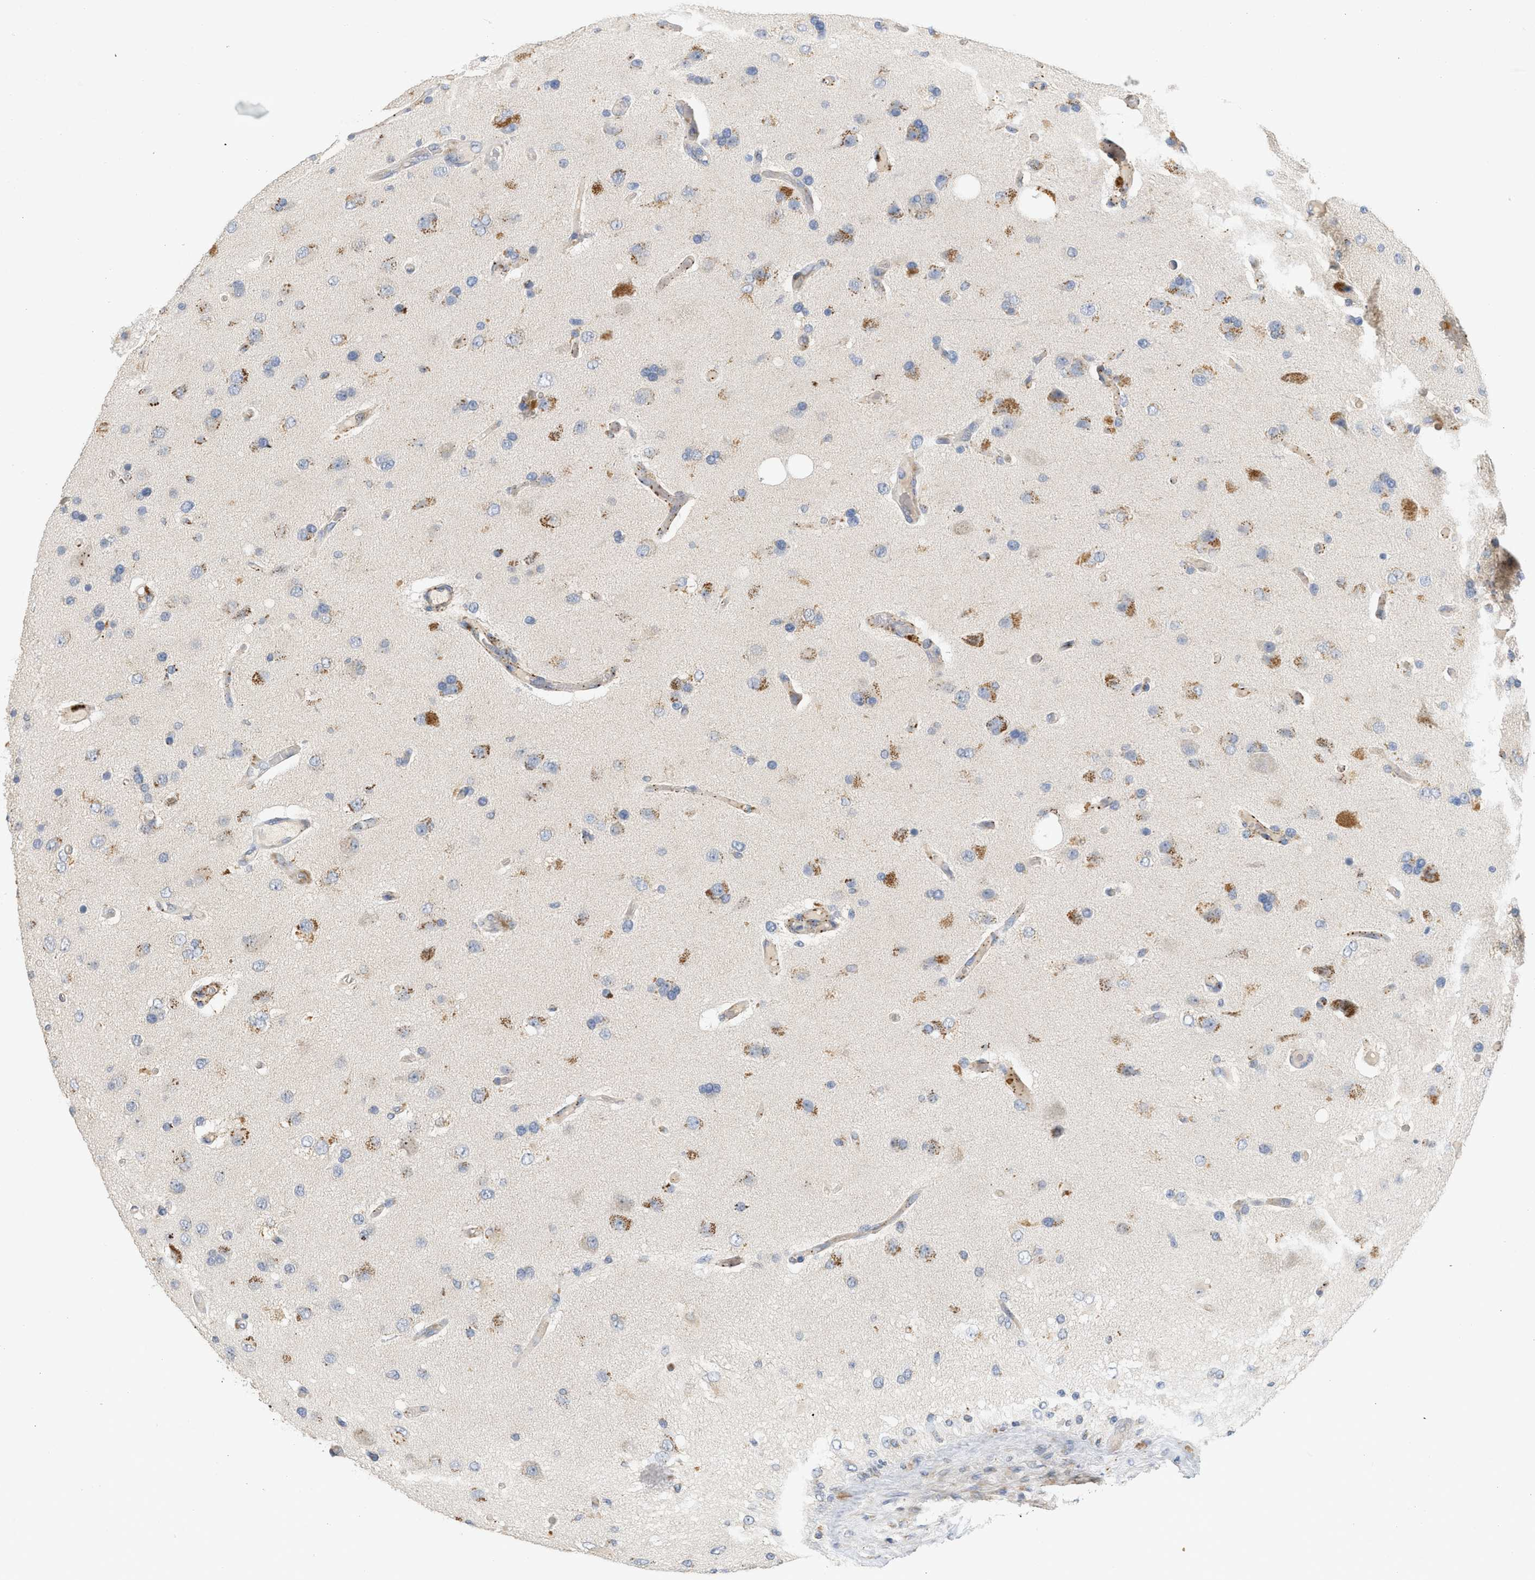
{"staining": {"intensity": "moderate", "quantity": "<25%", "location": "cytoplasmic/membranous"}, "tissue": "glioma", "cell_type": "Tumor cells", "image_type": "cancer", "snomed": [{"axis": "morphology", "description": "Normal tissue, NOS"}, {"axis": "morphology", "description": "Glioma, malignant, High grade"}, {"axis": "topography", "description": "Cerebral cortex"}], "caption": "A micrograph of human malignant high-grade glioma stained for a protein reveals moderate cytoplasmic/membranous brown staining in tumor cells. (Brightfield microscopy of DAB IHC at high magnification).", "gene": "SVOP", "patient": {"sex": "male", "age": 77}}